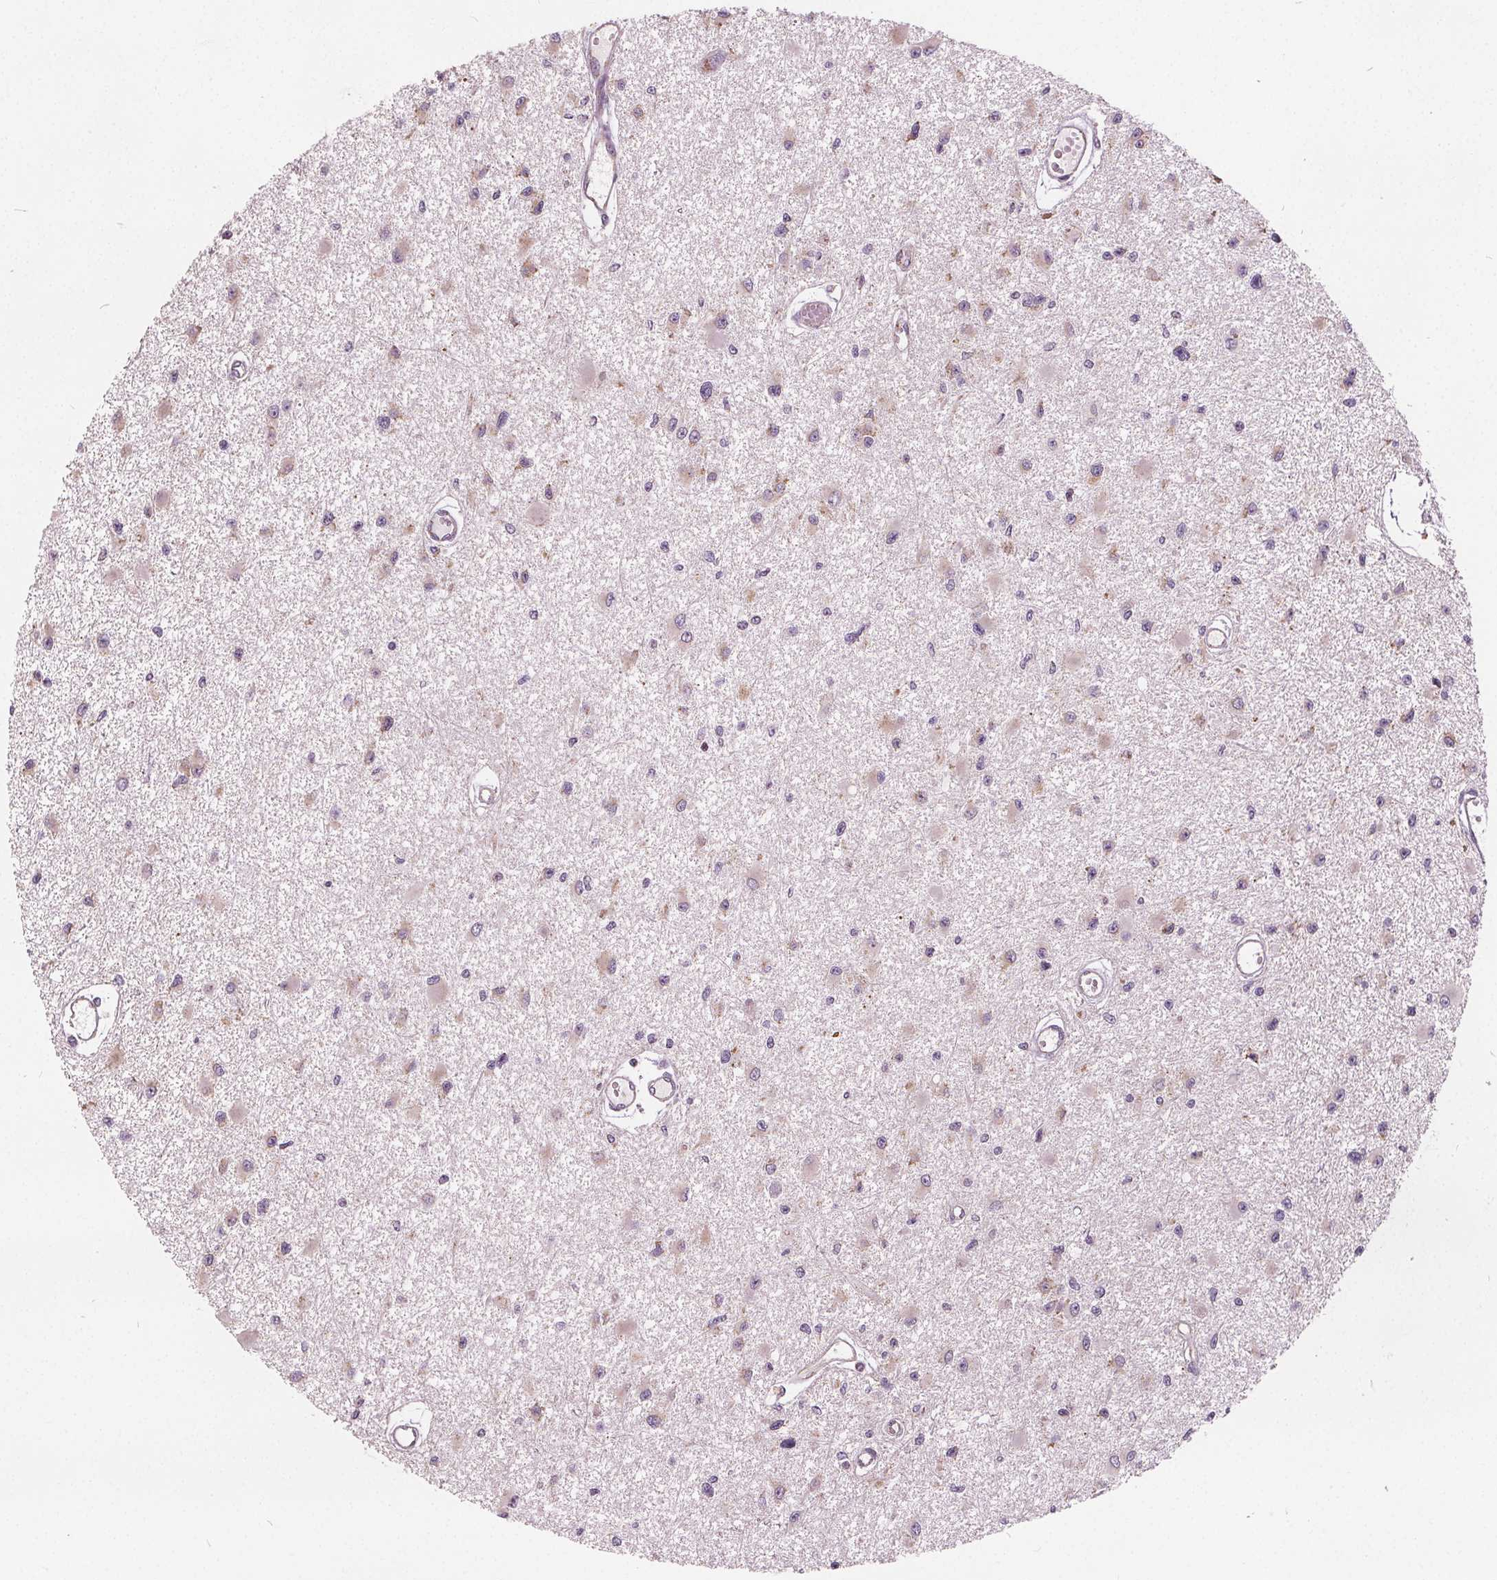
{"staining": {"intensity": "negative", "quantity": "none", "location": "none"}, "tissue": "glioma", "cell_type": "Tumor cells", "image_type": "cancer", "snomed": [{"axis": "morphology", "description": "Glioma, malignant, High grade"}, {"axis": "topography", "description": "Brain"}], "caption": "IHC histopathology image of human glioma stained for a protein (brown), which demonstrates no positivity in tumor cells. (Stains: DAB immunohistochemistry (IHC) with hematoxylin counter stain, Microscopy: brightfield microscopy at high magnification).", "gene": "ECI2", "patient": {"sex": "male", "age": 54}}